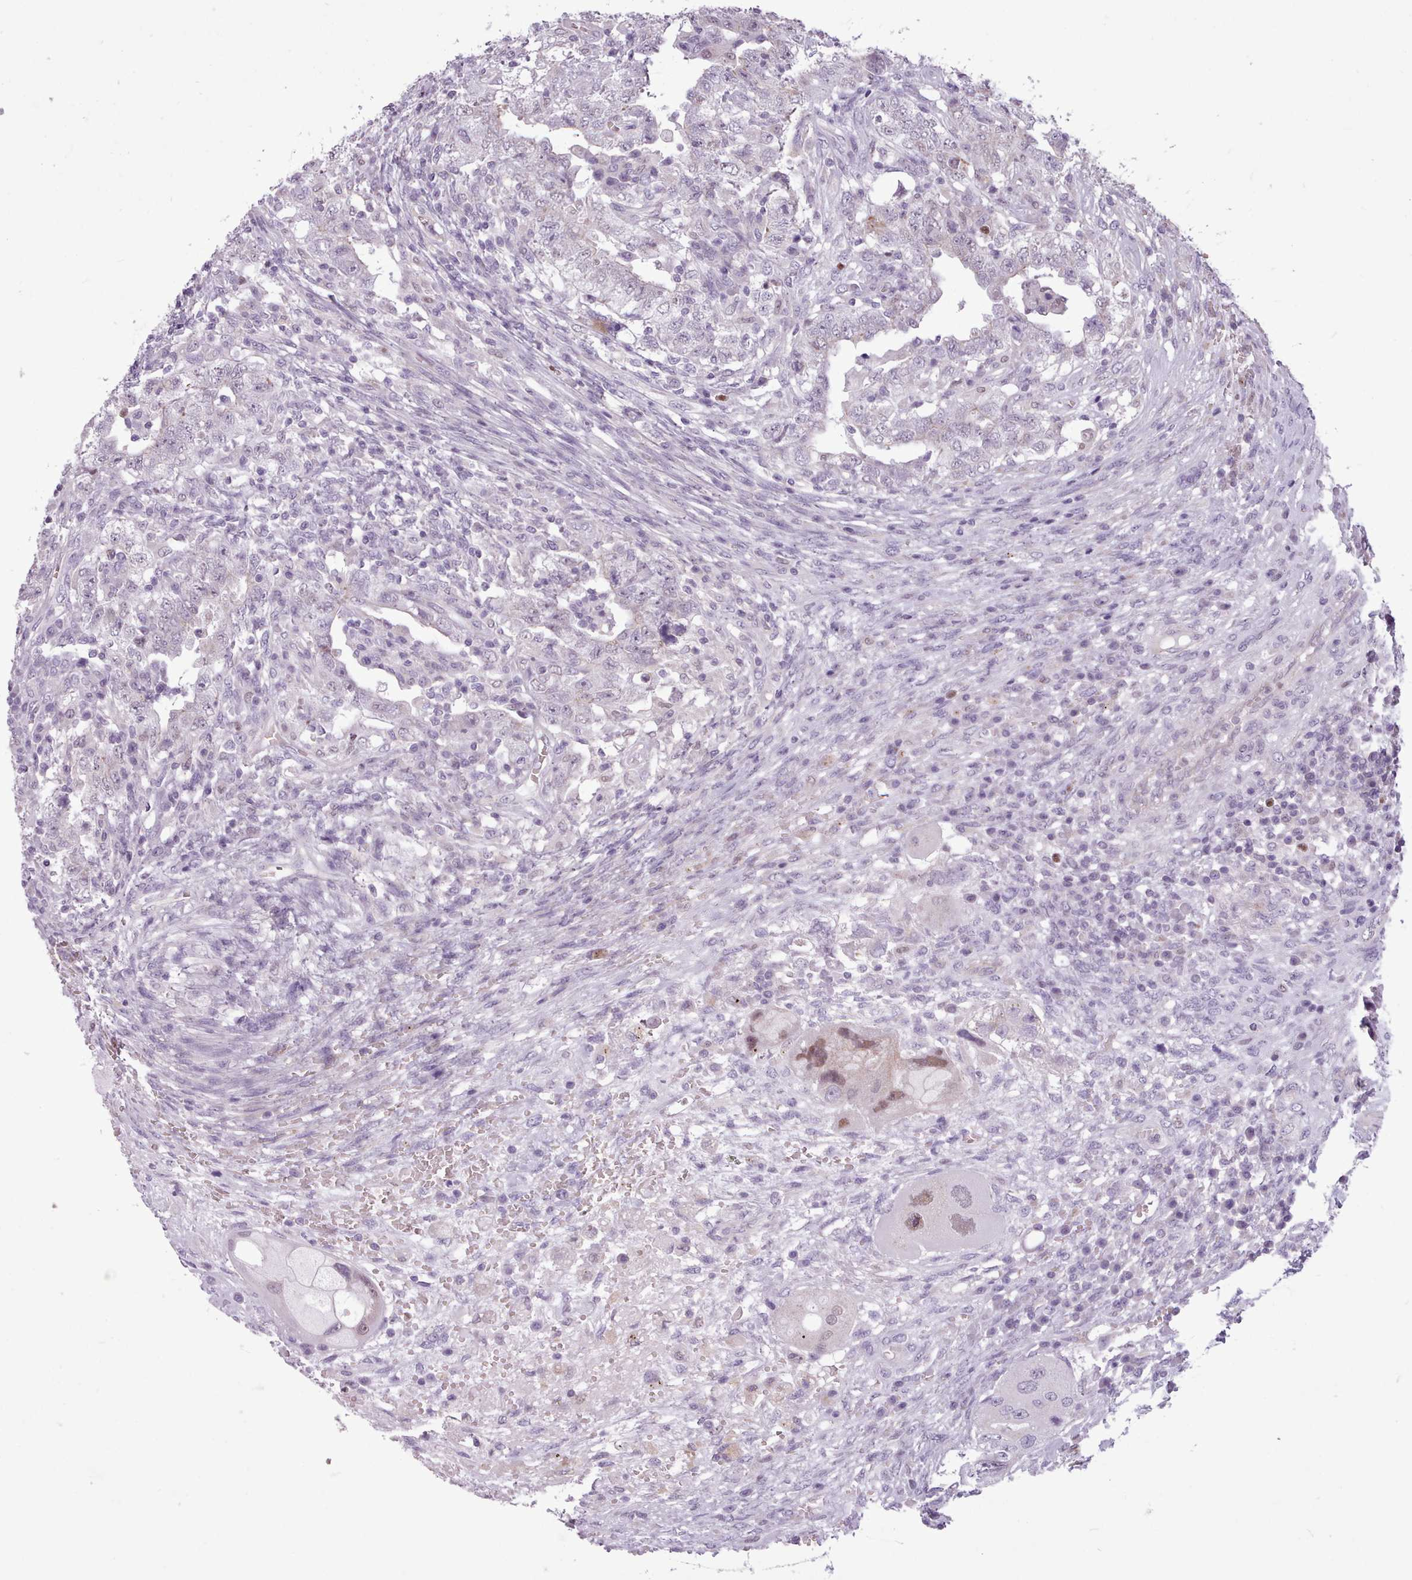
{"staining": {"intensity": "weak", "quantity": "<25%", "location": "nuclear"}, "tissue": "testis cancer", "cell_type": "Tumor cells", "image_type": "cancer", "snomed": [{"axis": "morphology", "description": "Carcinoma, Embryonal, NOS"}, {"axis": "topography", "description": "Testis"}], "caption": "Embryonal carcinoma (testis) was stained to show a protein in brown. There is no significant positivity in tumor cells.", "gene": "SLURP1", "patient": {"sex": "male", "age": 26}}